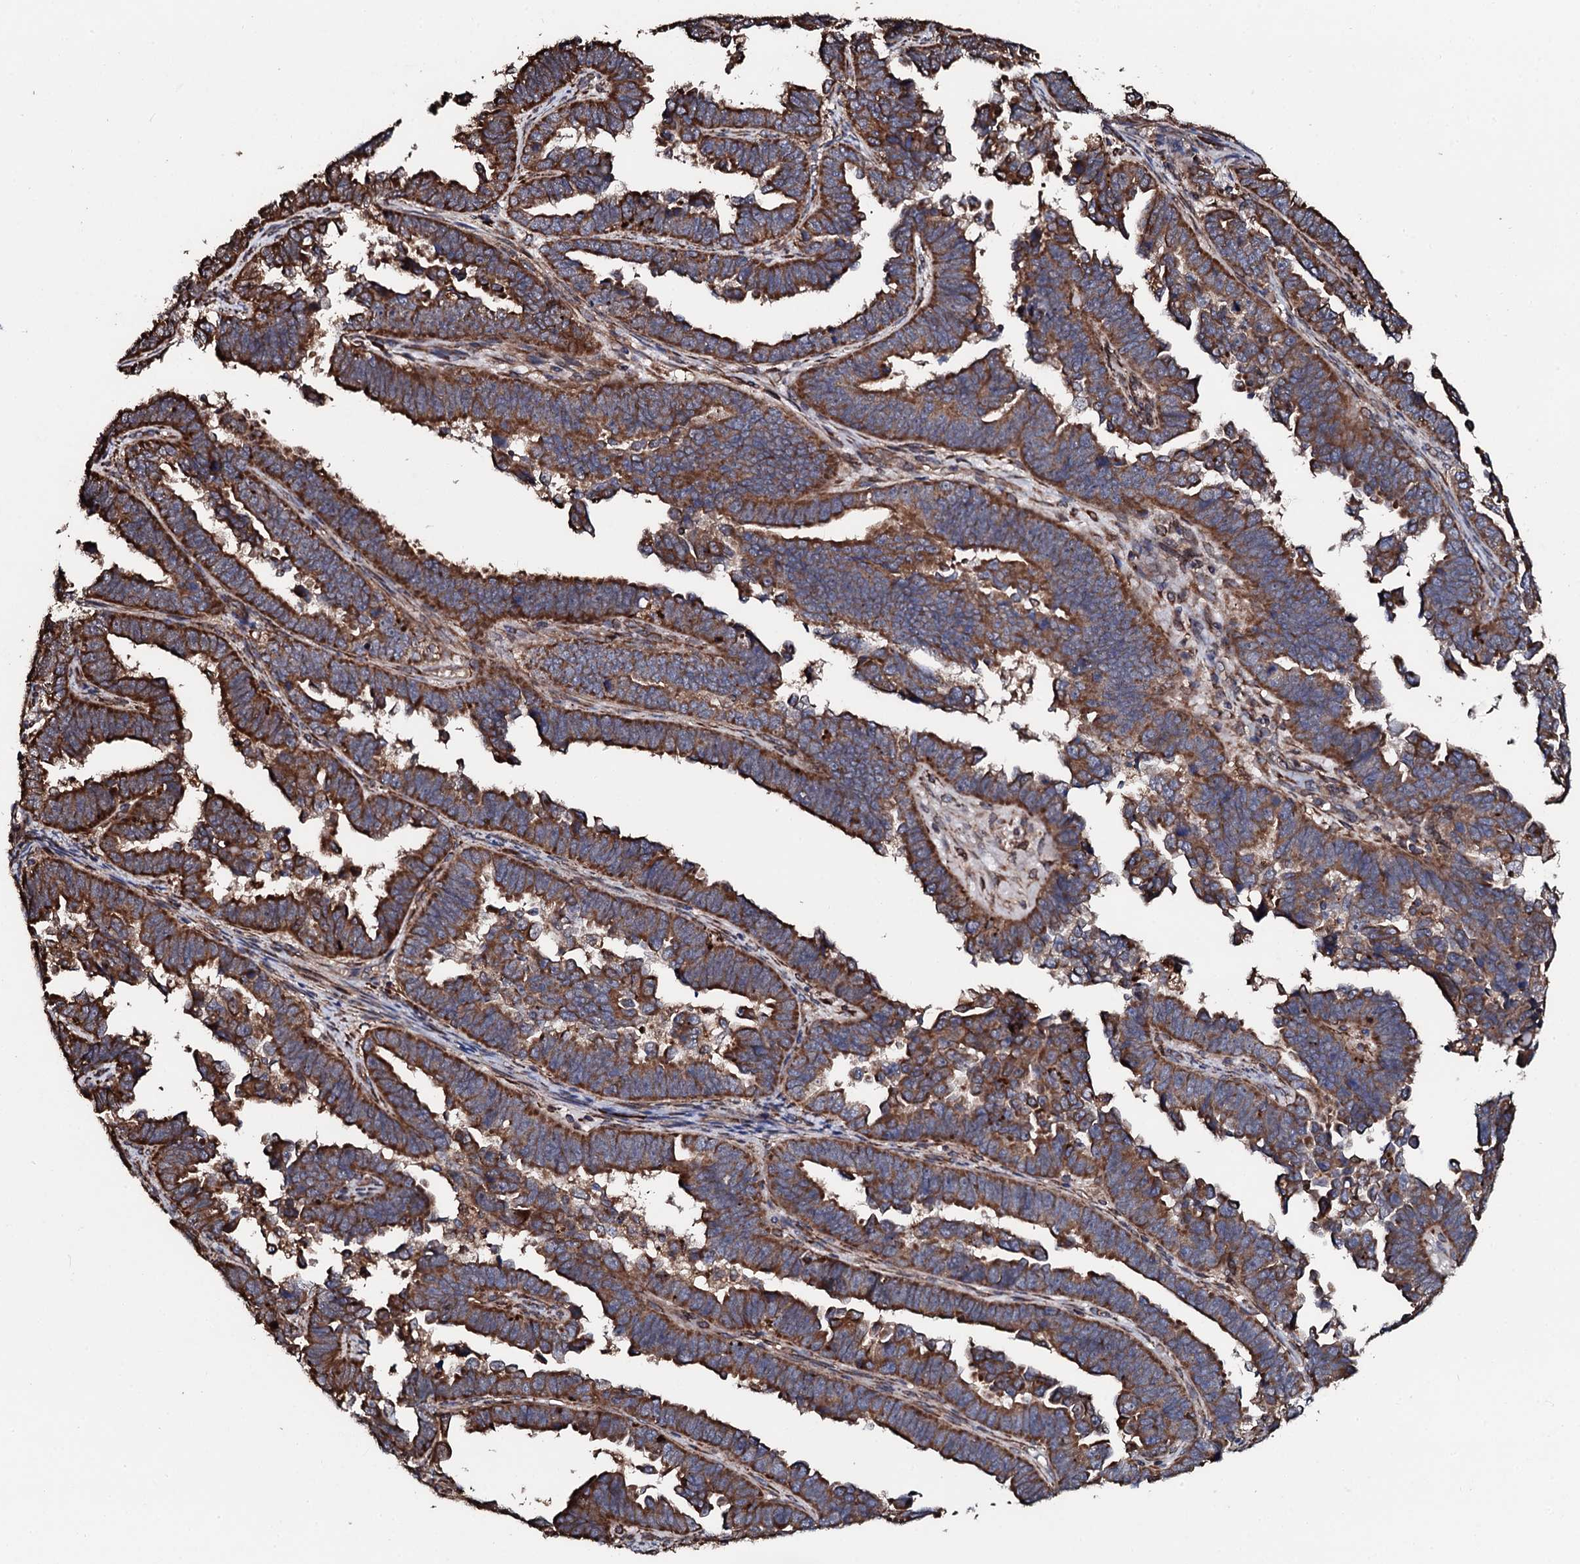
{"staining": {"intensity": "strong", "quantity": ">75%", "location": "cytoplasmic/membranous"}, "tissue": "endometrial cancer", "cell_type": "Tumor cells", "image_type": "cancer", "snomed": [{"axis": "morphology", "description": "Adenocarcinoma, NOS"}, {"axis": "topography", "description": "Endometrium"}], "caption": "Endometrial adenocarcinoma stained with immunohistochemistry shows strong cytoplasmic/membranous expression in about >75% of tumor cells.", "gene": "CKAP5", "patient": {"sex": "female", "age": 75}}